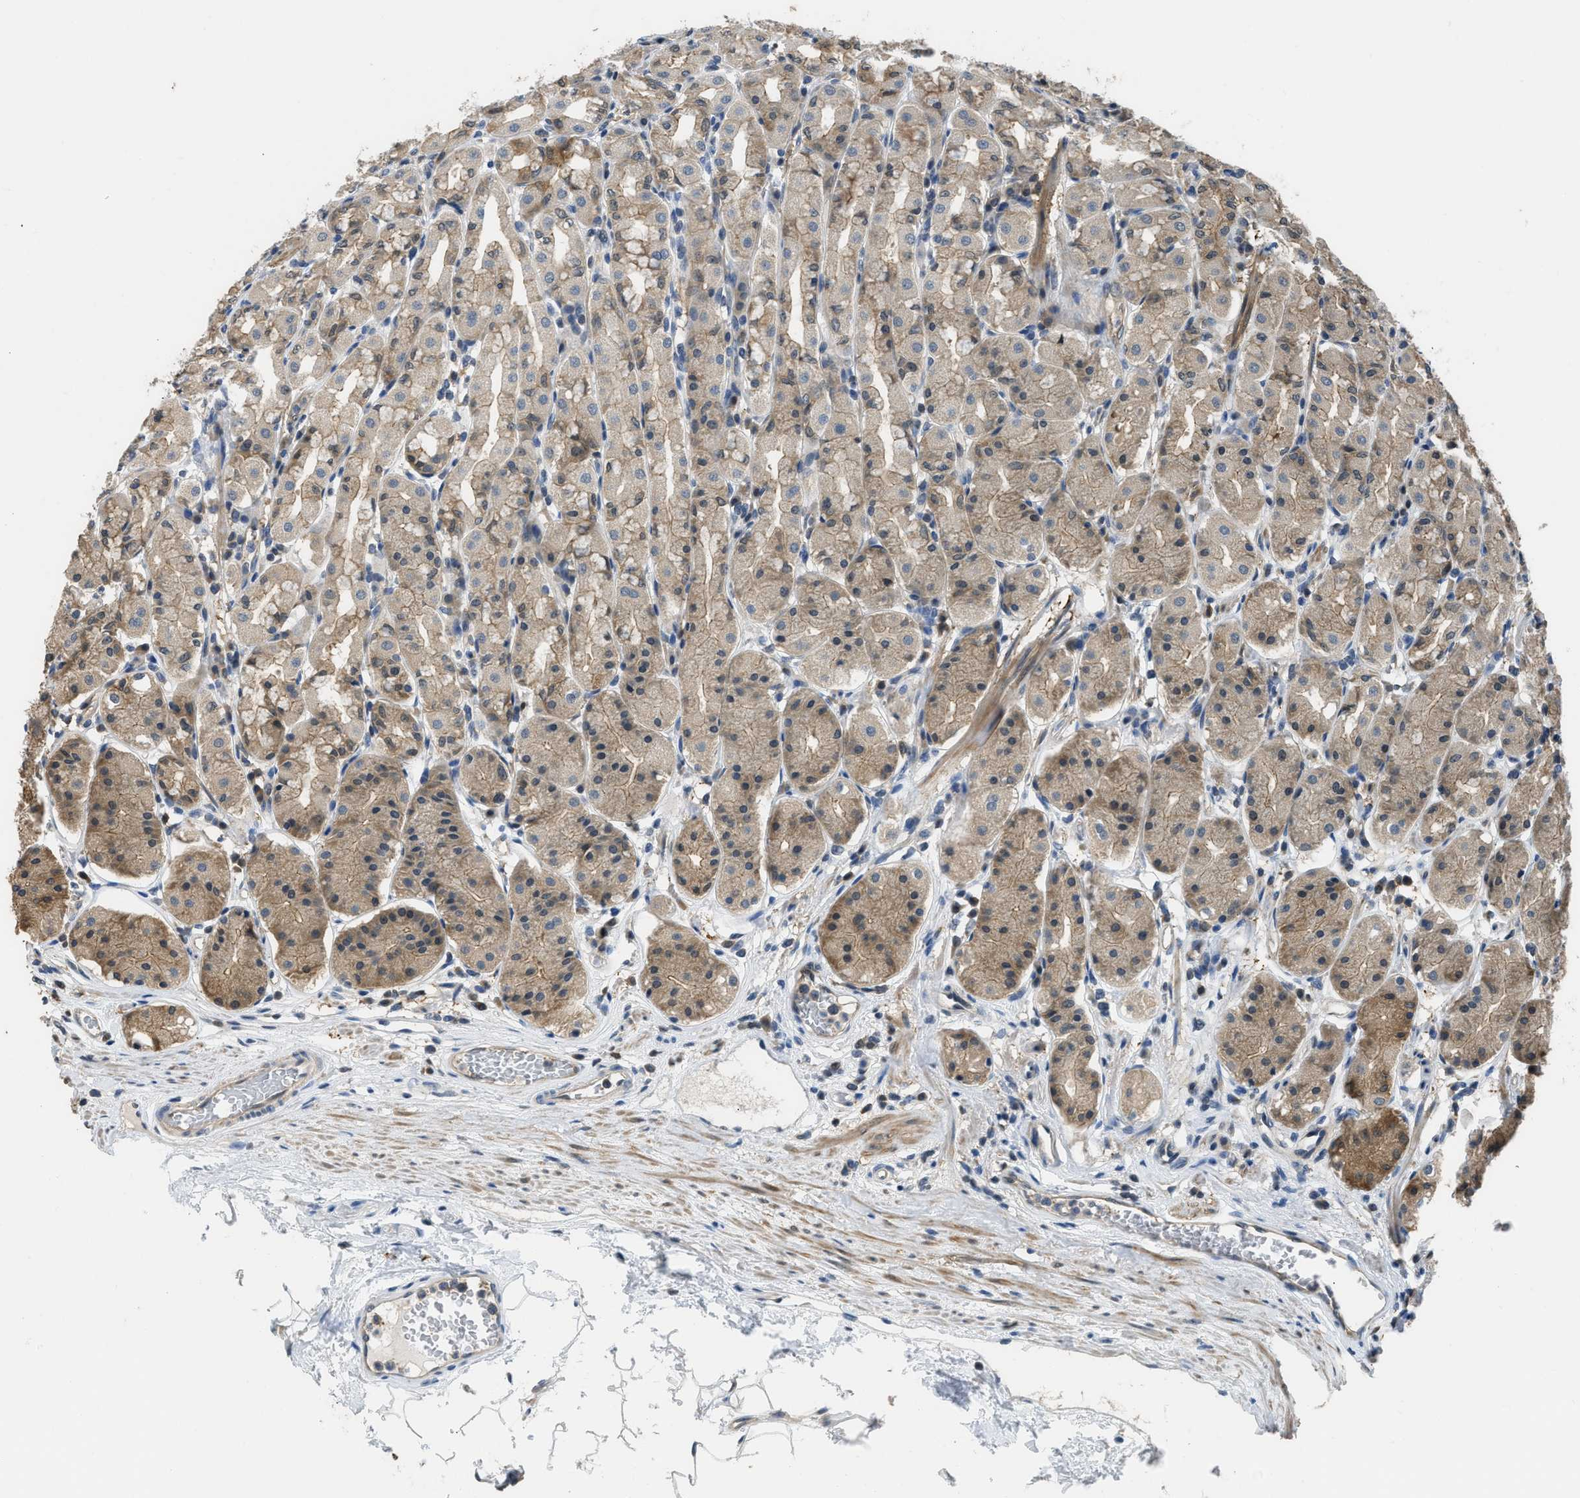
{"staining": {"intensity": "moderate", "quantity": "25%-75%", "location": "cytoplasmic/membranous"}, "tissue": "stomach", "cell_type": "Glandular cells", "image_type": "normal", "snomed": [{"axis": "morphology", "description": "Normal tissue, NOS"}, {"axis": "topography", "description": "Stomach"}, {"axis": "topography", "description": "Stomach, lower"}], "caption": "Glandular cells exhibit medium levels of moderate cytoplasmic/membranous positivity in about 25%-75% of cells in unremarkable human stomach.", "gene": "TES", "patient": {"sex": "female", "age": 56}}